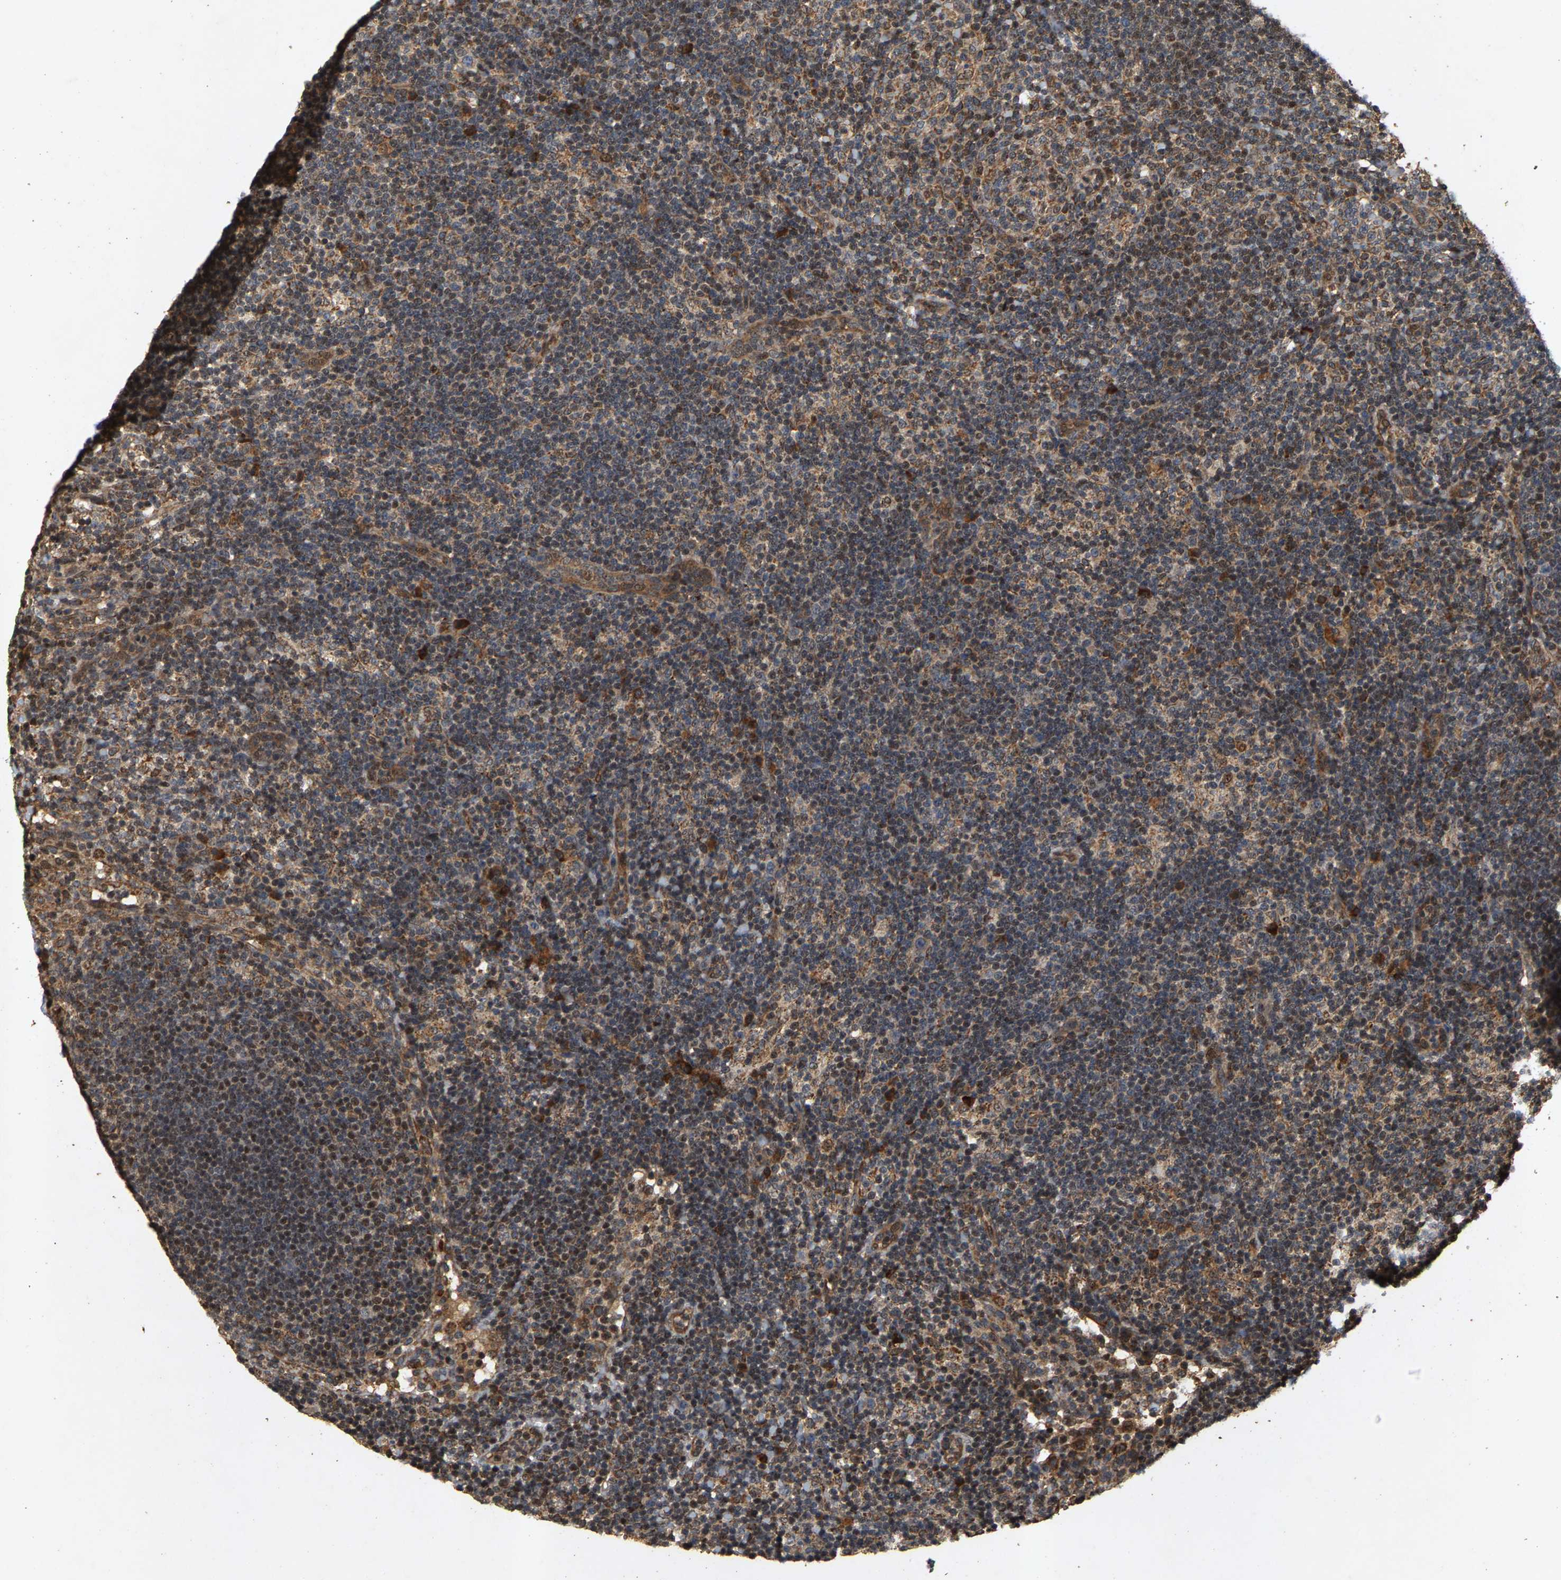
{"staining": {"intensity": "moderate", "quantity": "25%-75%", "location": "nuclear"}, "tissue": "lymph node", "cell_type": "Germinal center cells", "image_type": "normal", "snomed": [{"axis": "morphology", "description": "Normal tissue, NOS"}, {"axis": "morphology", "description": "Carcinoid, malignant, NOS"}, {"axis": "topography", "description": "Lymph node"}], "caption": "Moderate nuclear positivity is identified in about 25%-75% of germinal center cells in unremarkable lymph node. Nuclei are stained in blue.", "gene": "CIDEC", "patient": {"sex": "male", "age": 47}}